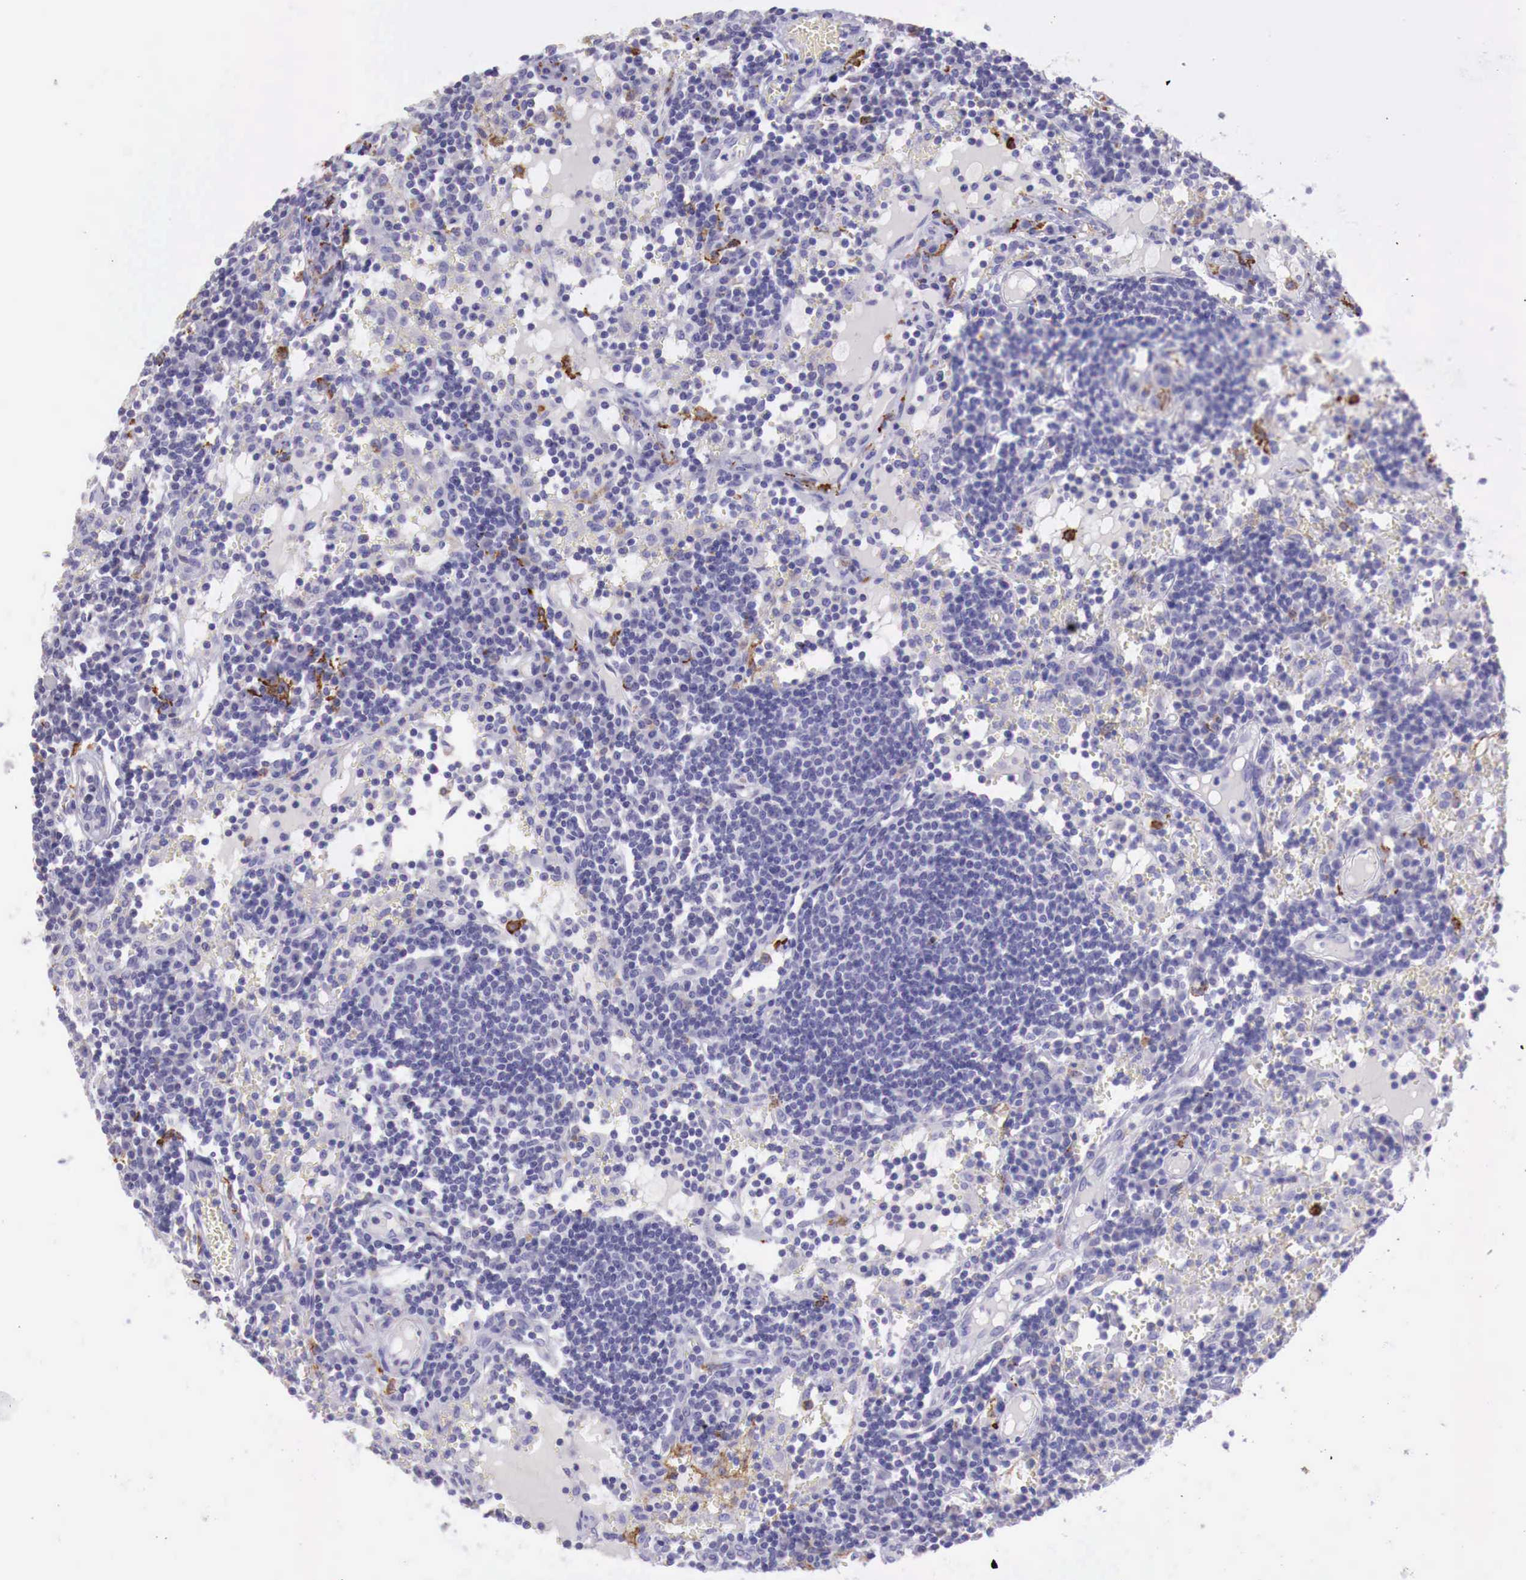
{"staining": {"intensity": "negative", "quantity": "none", "location": "none"}, "tissue": "lymph node", "cell_type": "Germinal center cells", "image_type": "normal", "snomed": [{"axis": "morphology", "description": "Normal tissue, NOS"}, {"axis": "topography", "description": "Lymph node"}], "caption": "Immunohistochemical staining of benign lymph node demonstrates no significant expression in germinal center cells.", "gene": "MSR1", "patient": {"sex": "female", "age": 55}}